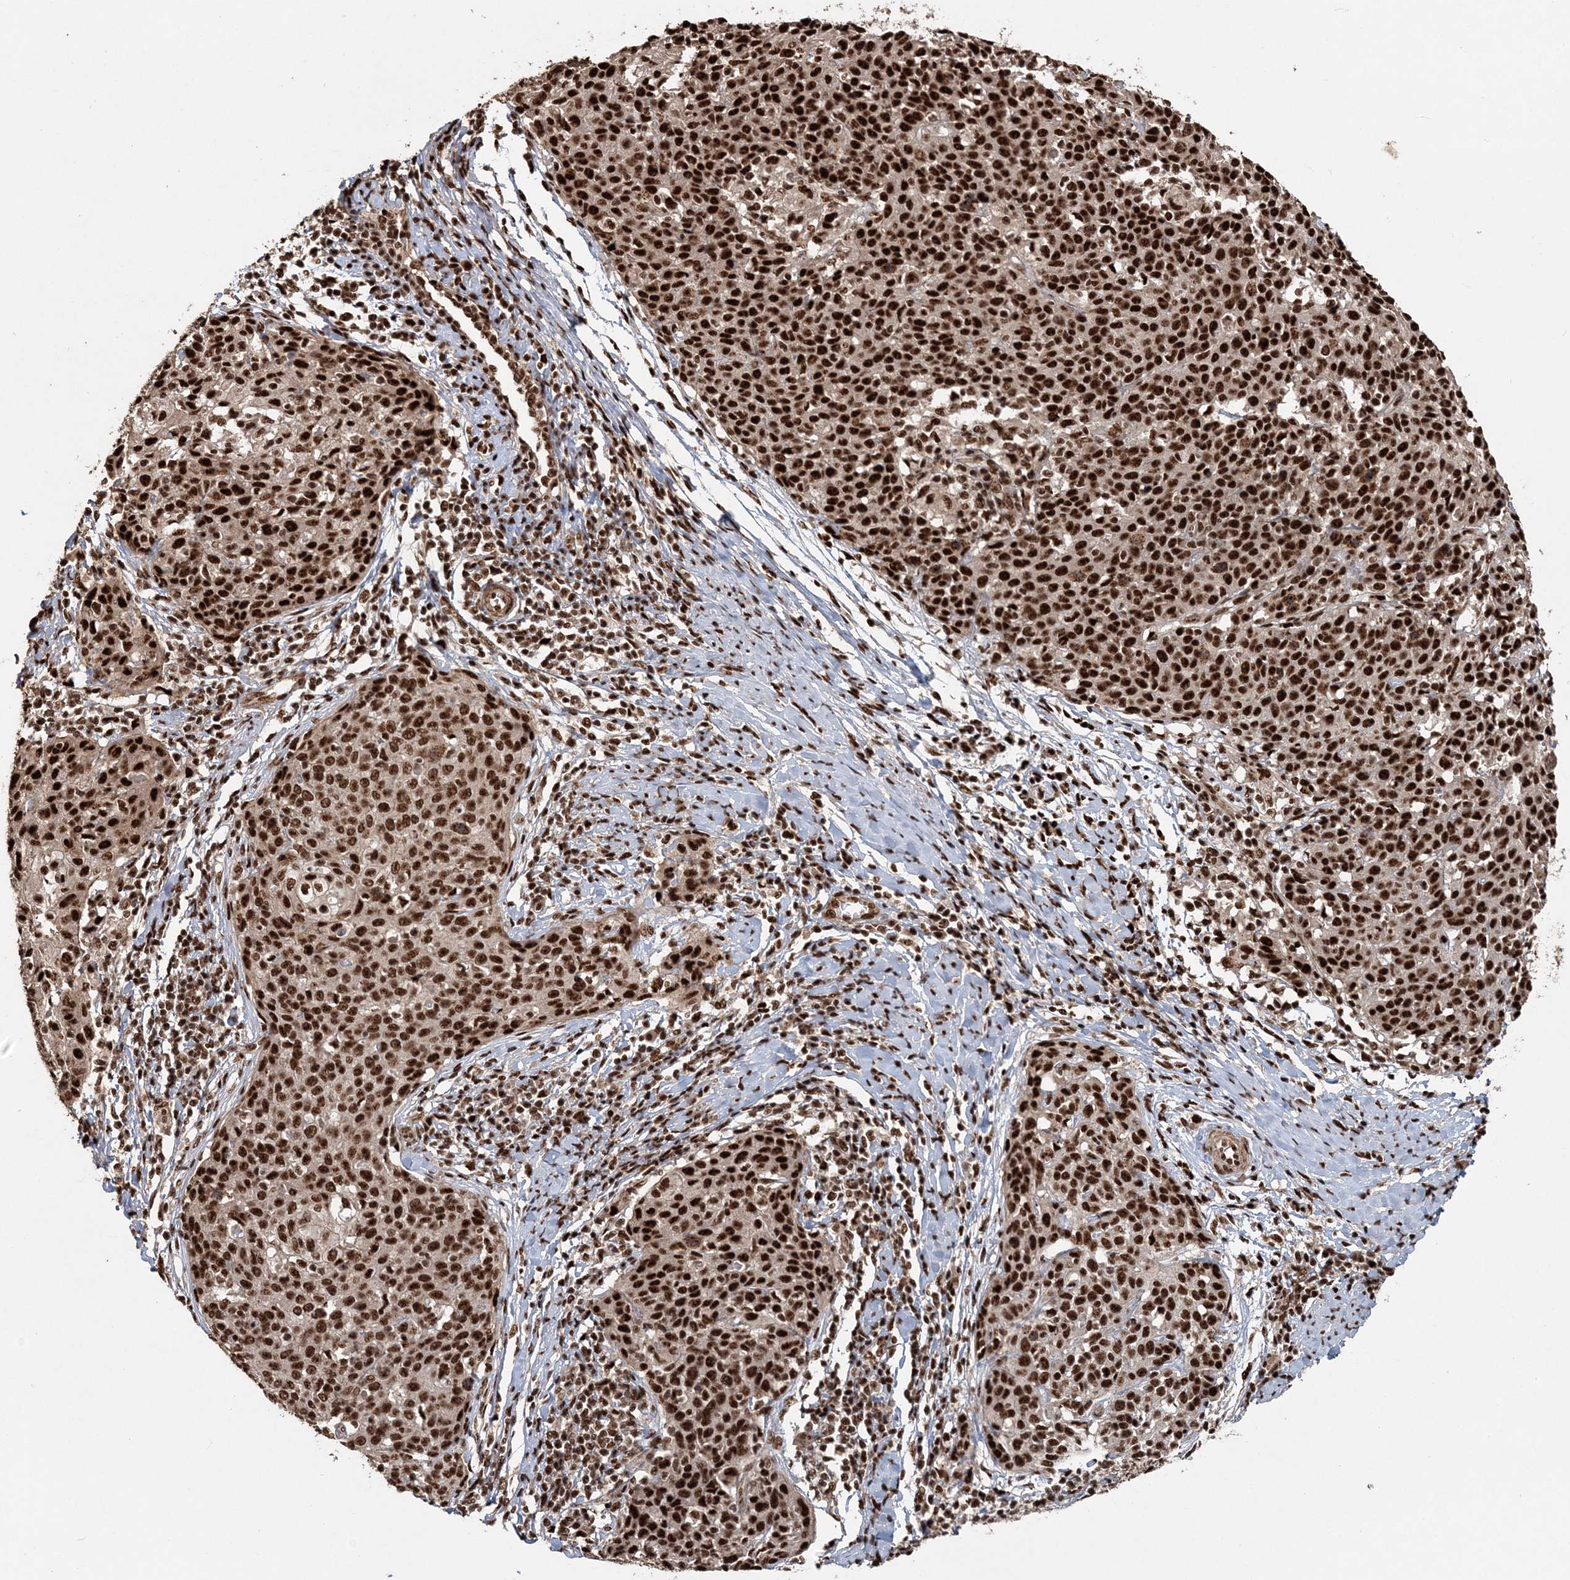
{"staining": {"intensity": "strong", "quantity": ">75%", "location": "nuclear"}, "tissue": "cervical cancer", "cell_type": "Tumor cells", "image_type": "cancer", "snomed": [{"axis": "morphology", "description": "Squamous cell carcinoma, NOS"}, {"axis": "topography", "description": "Cervix"}], "caption": "Immunohistochemical staining of human cervical squamous cell carcinoma reveals high levels of strong nuclear staining in approximately >75% of tumor cells. (Brightfield microscopy of DAB IHC at high magnification).", "gene": "EXOSC8", "patient": {"sex": "female", "age": 38}}